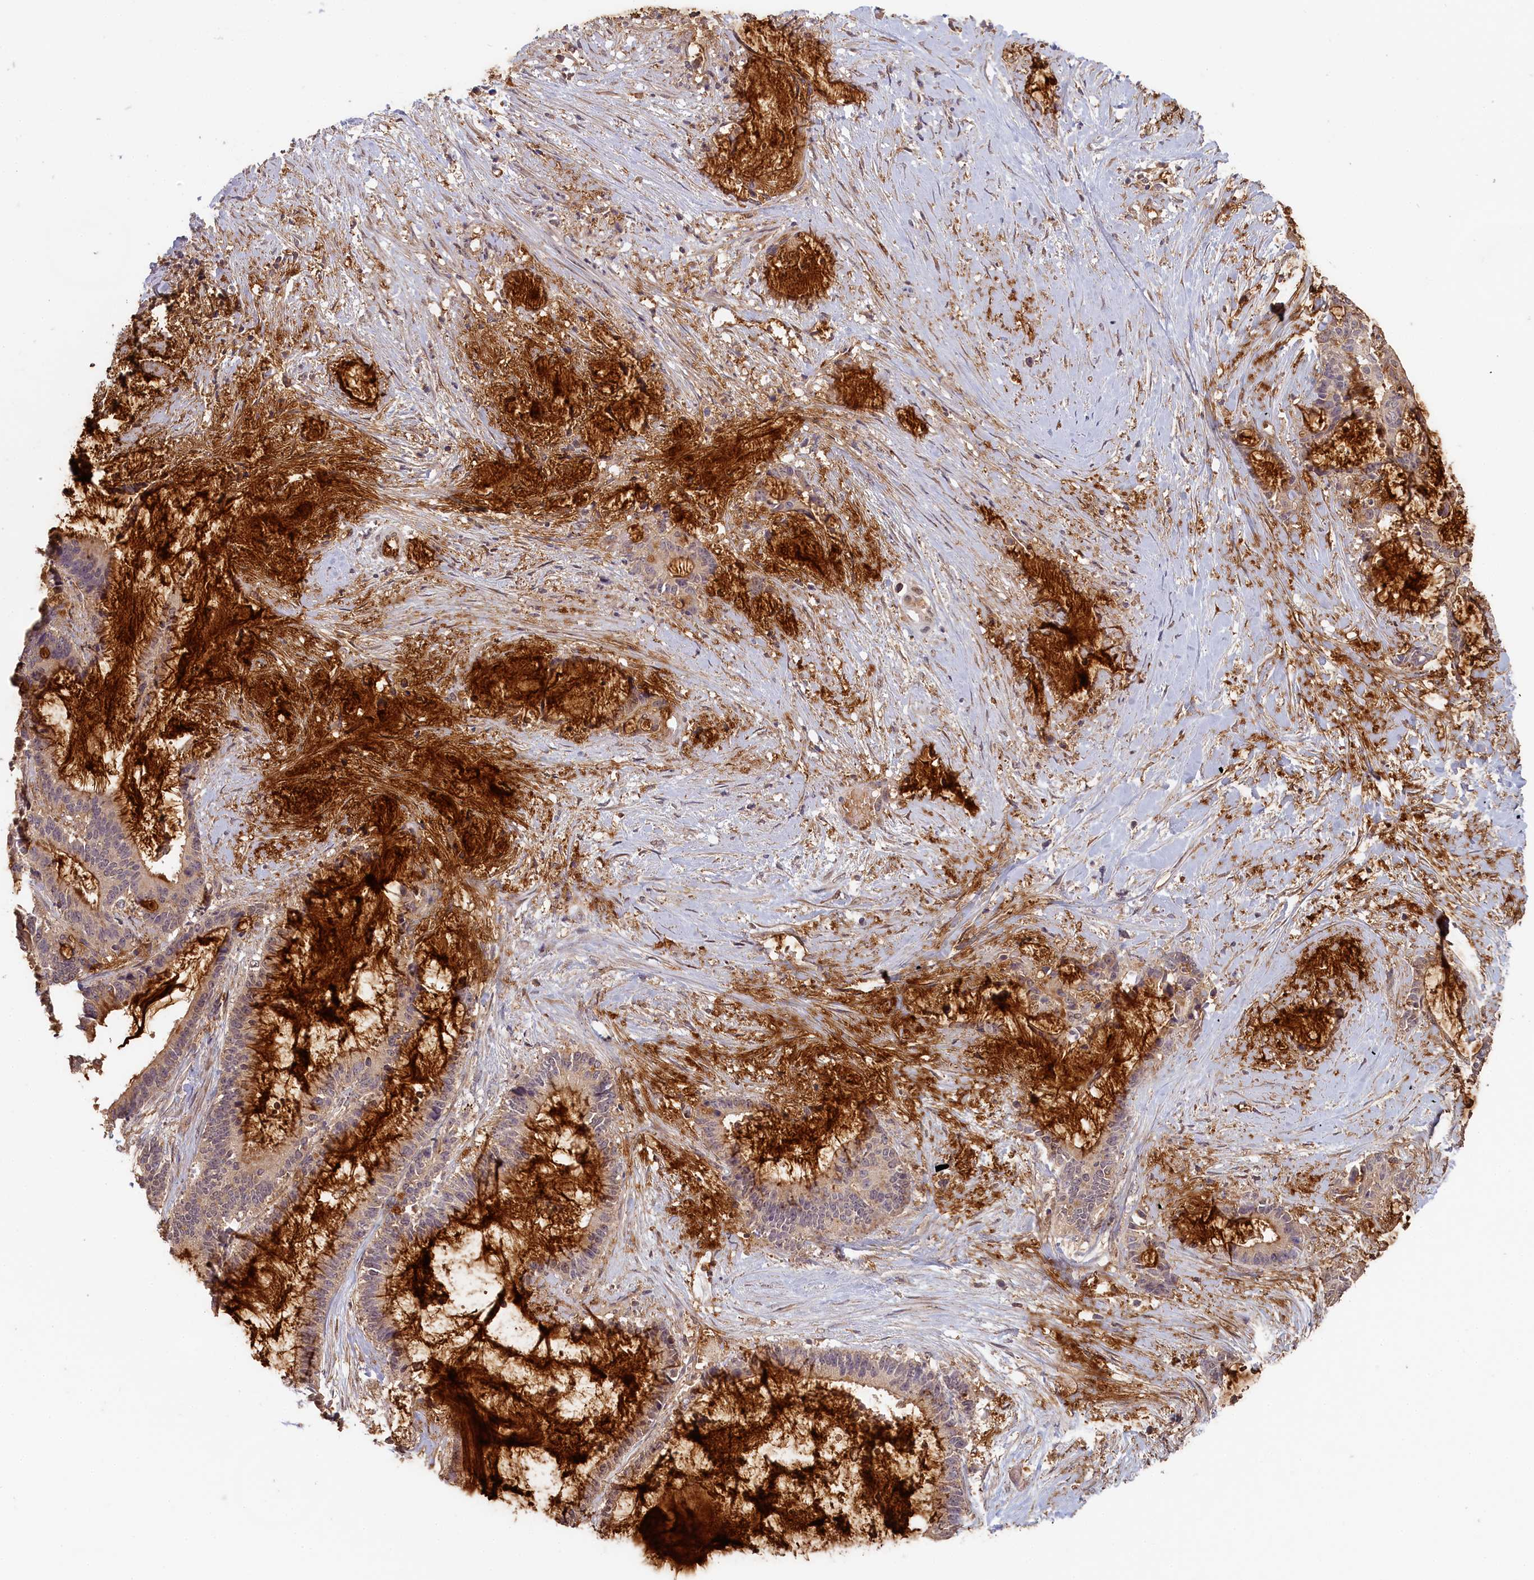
{"staining": {"intensity": "weak", "quantity": "<25%", "location": "cytoplasmic/membranous"}, "tissue": "liver cancer", "cell_type": "Tumor cells", "image_type": "cancer", "snomed": [{"axis": "morphology", "description": "Normal tissue, NOS"}, {"axis": "morphology", "description": "Cholangiocarcinoma"}, {"axis": "topography", "description": "Liver"}, {"axis": "topography", "description": "Peripheral nerve tissue"}], "caption": "An immunohistochemistry (IHC) histopathology image of liver cancer is shown. There is no staining in tumor cells of liver cancer.", "gene": "STX16", "patient": {"sex": "female", "age": 73}}